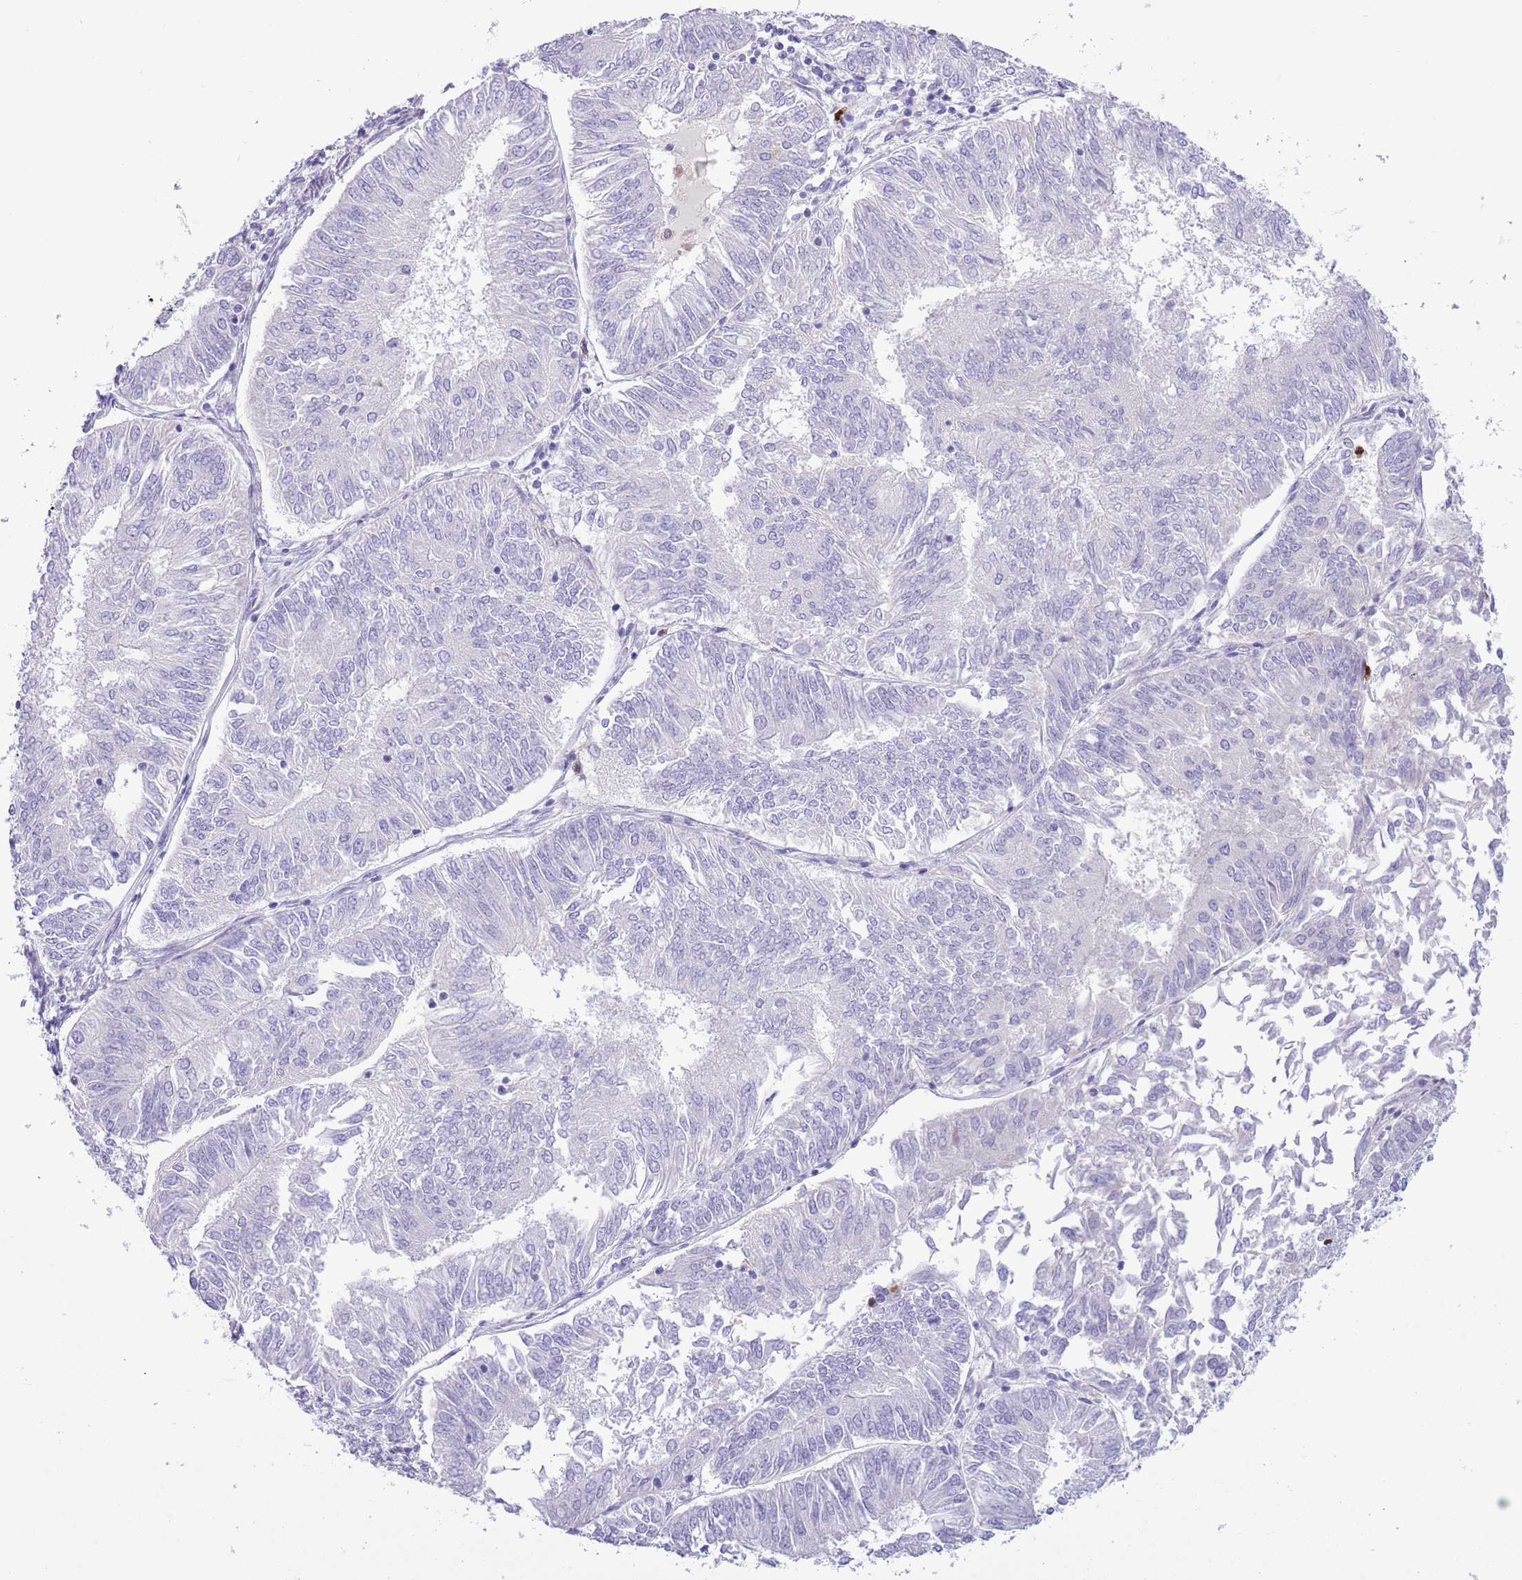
{"staining": {"intensity": "negative", "quantity": "none", "location": "none"}, "tissue": "endometrial cancer", "cell_type": "Tumor cells", "image_type": "cancer", "snomed": [{"axis": "morphology", "description": "Adenocarcinoma, NOS"}, {"axis": "topography", "description": "Endometrium"}], "caption": "A micrograph of human endometrial adenocarcinoma is negative for staining in tumor cells.", "gene": "OR6M1", "patient": {"sex": "female", "age": 58}}